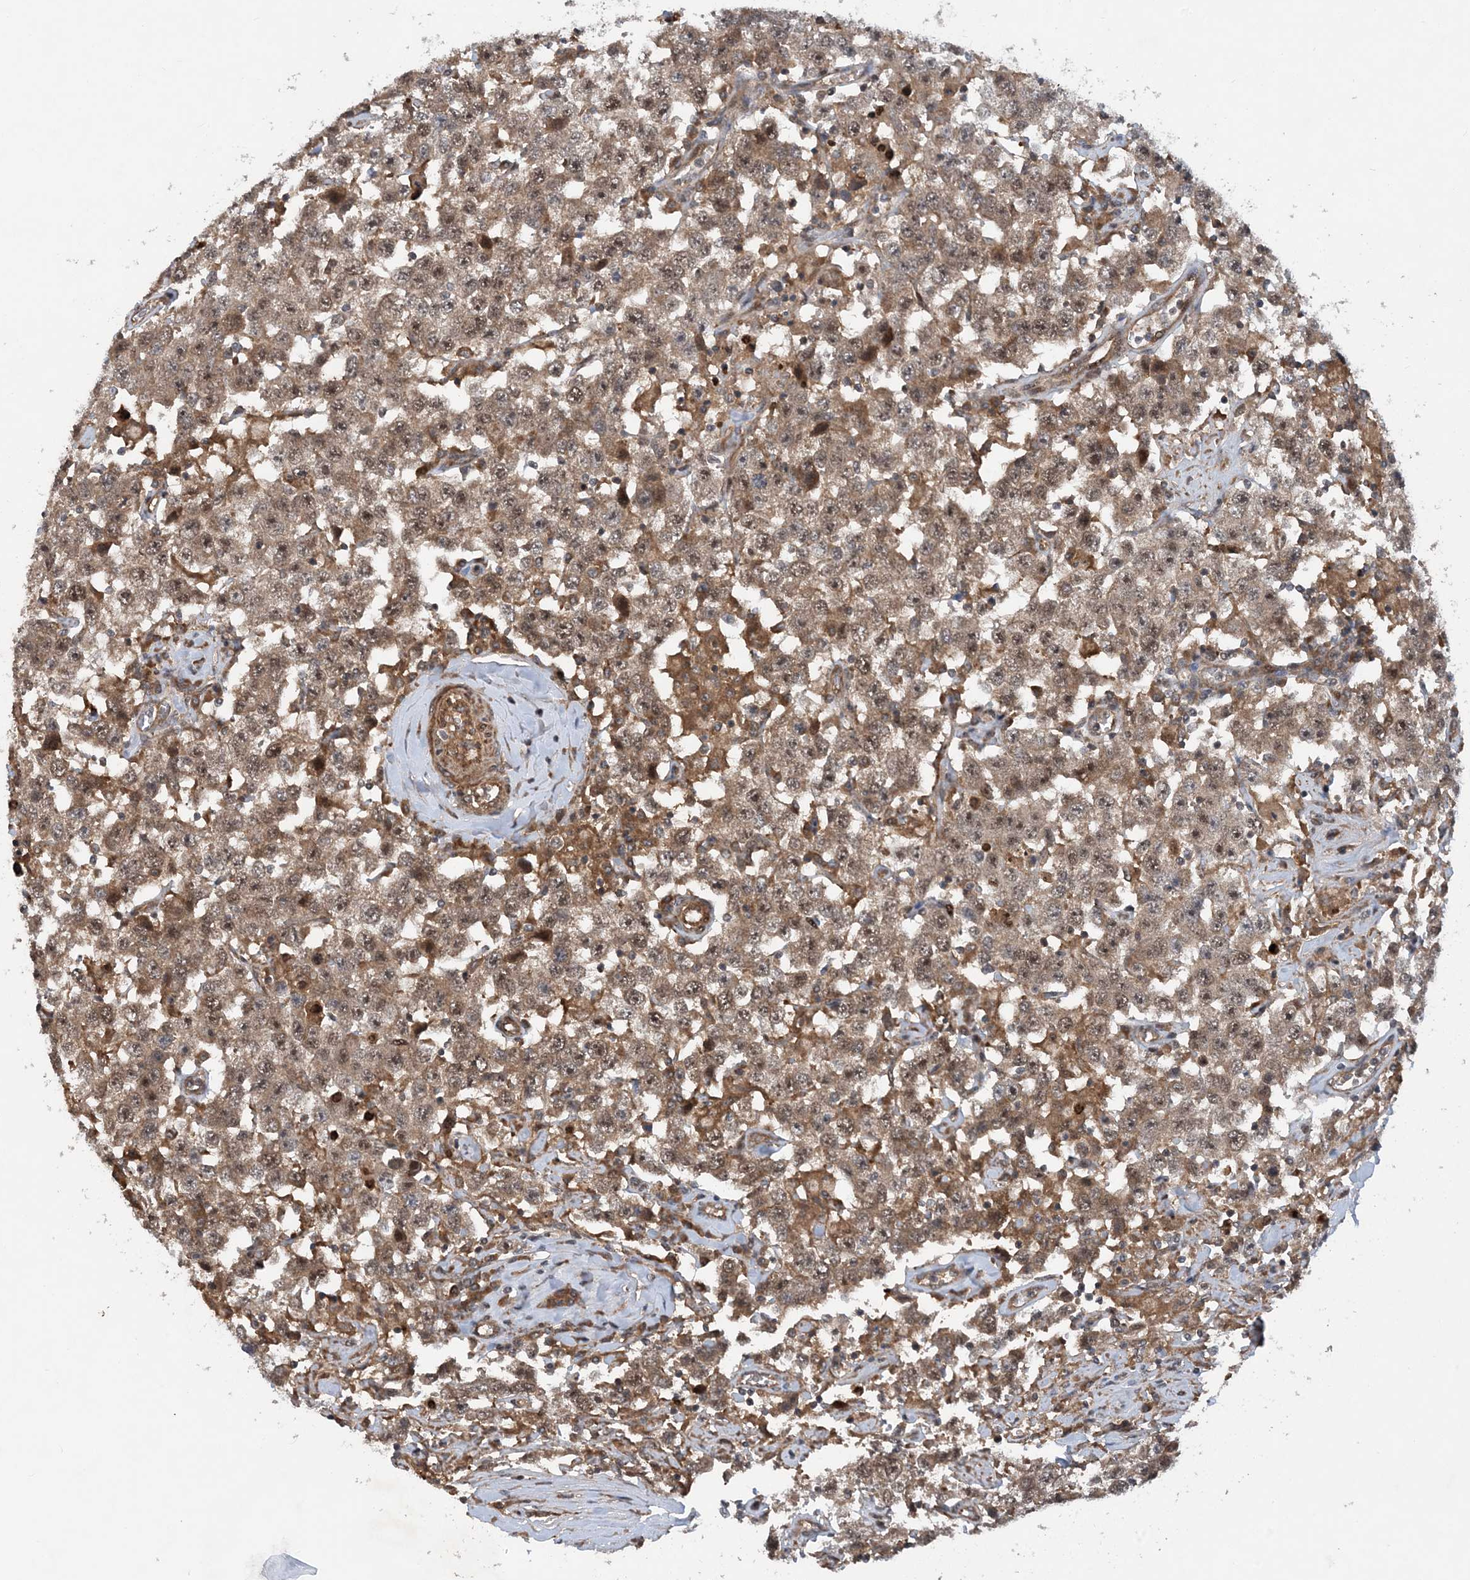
{"staining": {"intensity": "moderate", "quantity": ">75%", "location": "cytoplasmic/membranous,nuclear"}, "tissue": "testis cancer", "cell_type": "Tumor cells", "image_type": "cancer", "snomed": [{"axis": "morphology", "description": "Seminoma, NOS"}, {"axis": "topography", "description": "Testis"}], "caption": "Brown immunohistochemical staining in human testis cancer (seminoma) shows moderate cytoplasmic/membranous and nuclear staining in about >75% of tumor cells.", "gene": "HEMK1", "patient": {"sex": "male", "age": 41}}